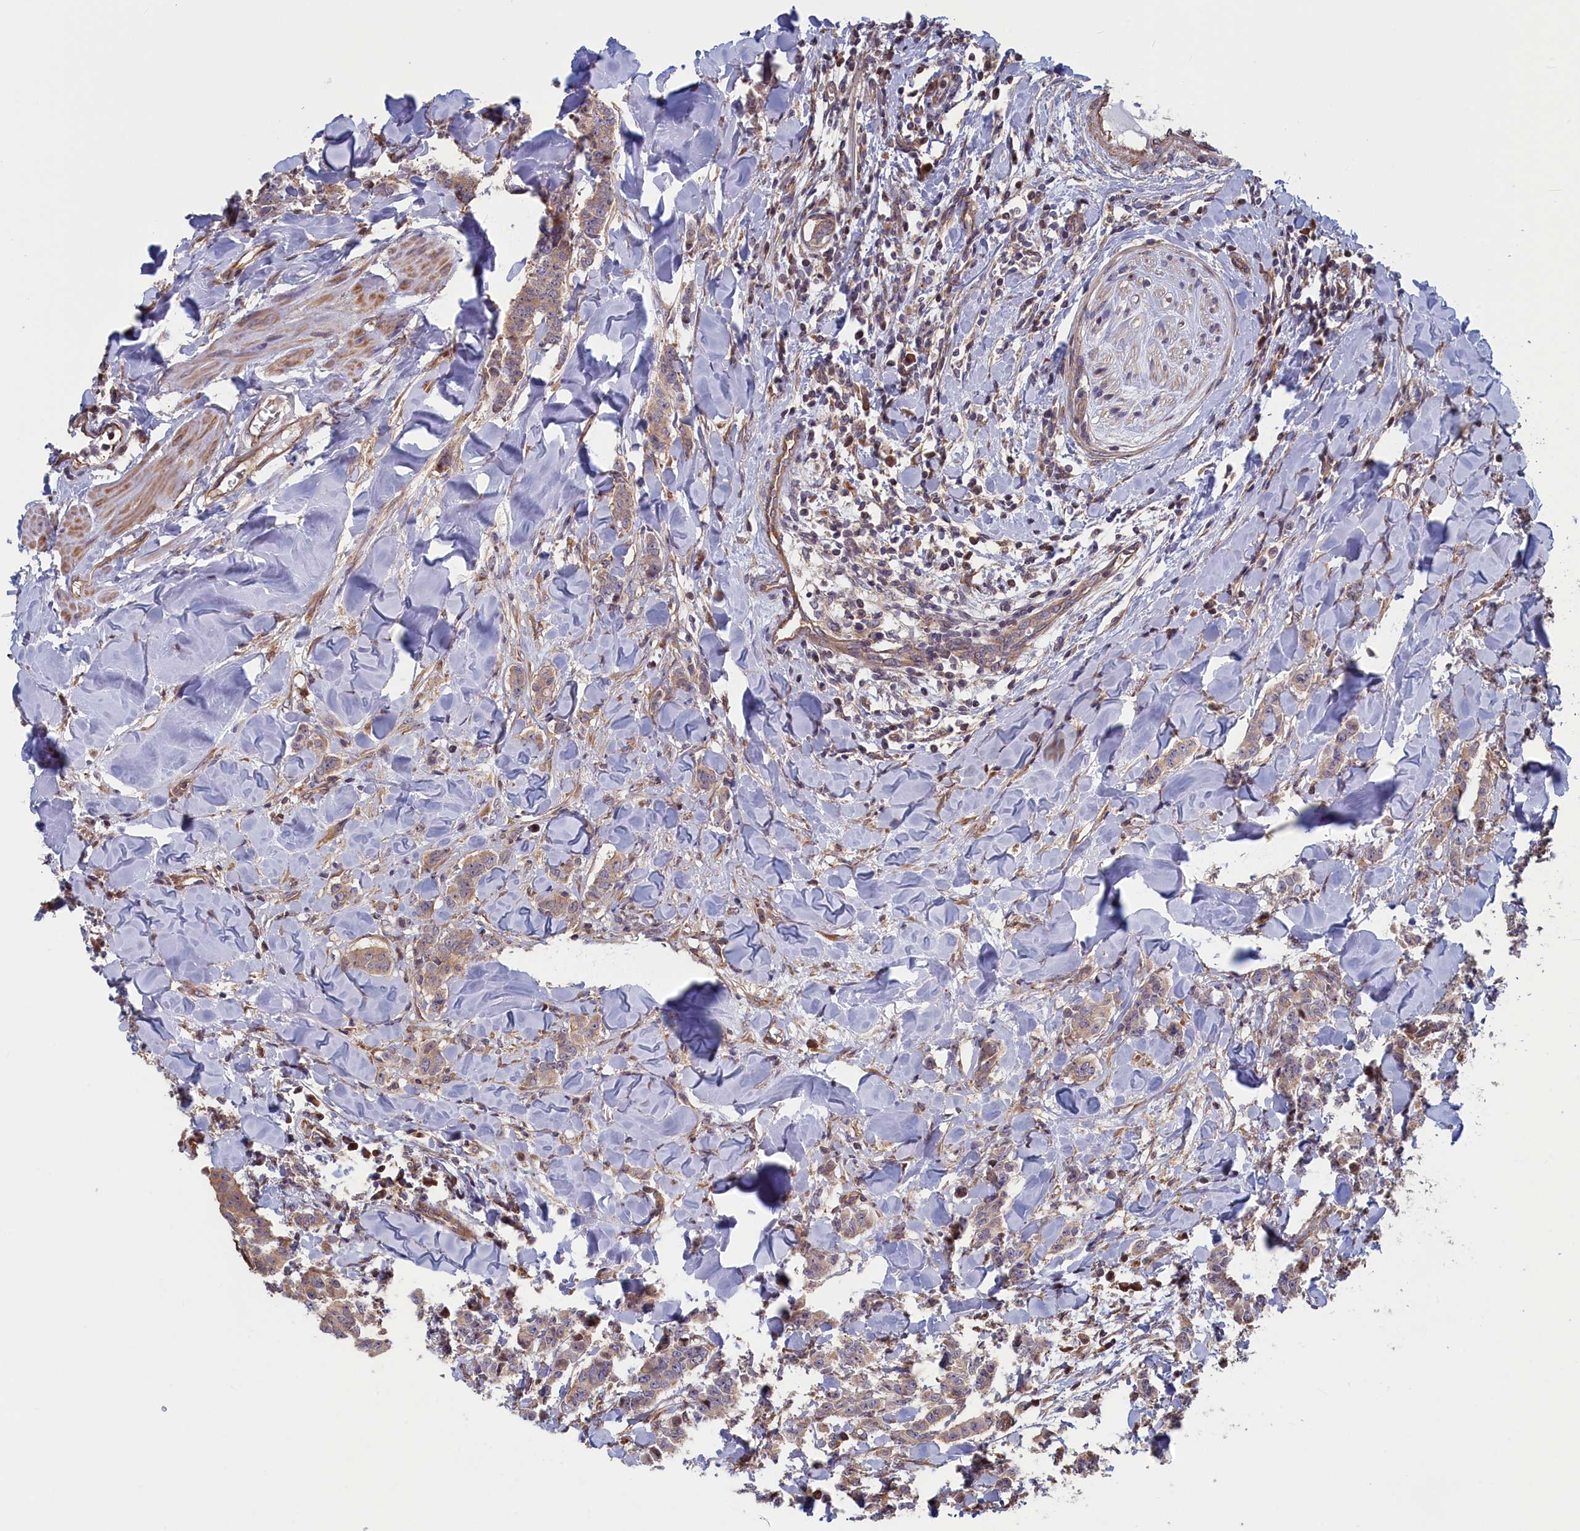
{"staining": {"intensity": "weak", "quantity": ">75%", "location": "cytoplasmic/membranous"}, "tissue": "breast cancer", "cell_type": "Tumor cells", "image_type": "cancer", "snomed": [{"axis": "morphology", "description": "Duct carcinoma"}, {"axis": "topography", "description": "Breast"}], "caption": "Immunohistochemical staining of breast invasive ductal carcinoma shows low levels of weak cytoplasmic/membranous expression in about >75% of tumor cells.", "gene": "RILPL1", "patient": {"sex": "female", "age": 40}}